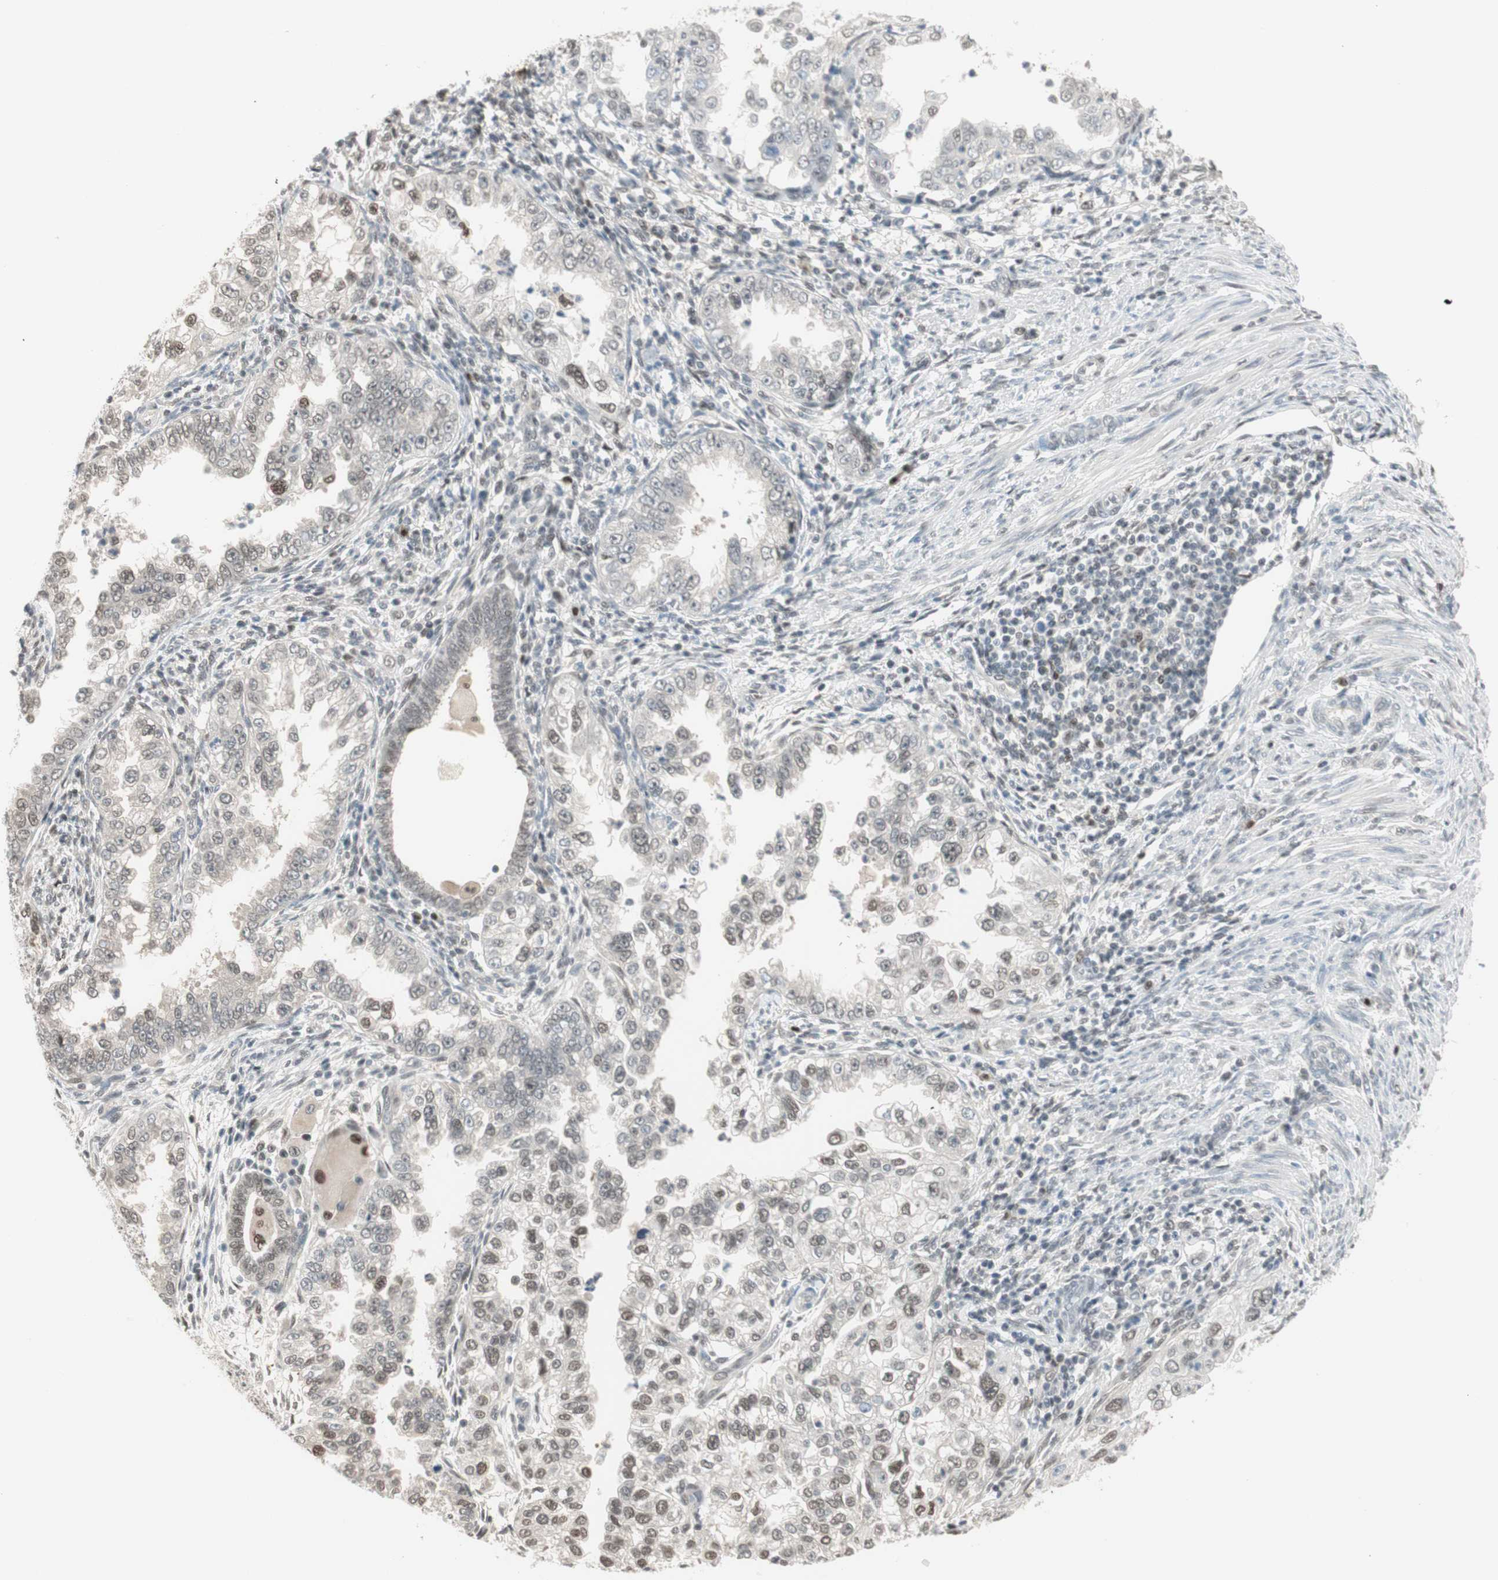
{"staining": {"intensity": "moderate", "quantity": "<25%", "location": "nuclear"}, "tissue": "endometrial cancer", "cell_type": "Tumor cells", "image_type": "cancer", "snomed": [{"axis": "morphology", "description": "Adenocarcinoma, NOS"}, {"axis": "topography", "description": "Endometrium"}], "caption": "Protein expression analysis of human endometrial cancer (adenocarcinoma) reveals moderate nuclear expression in about <25% of tumor cells.", "gene": "LONP2", "patient": {"sex": "female", "age": 85}}